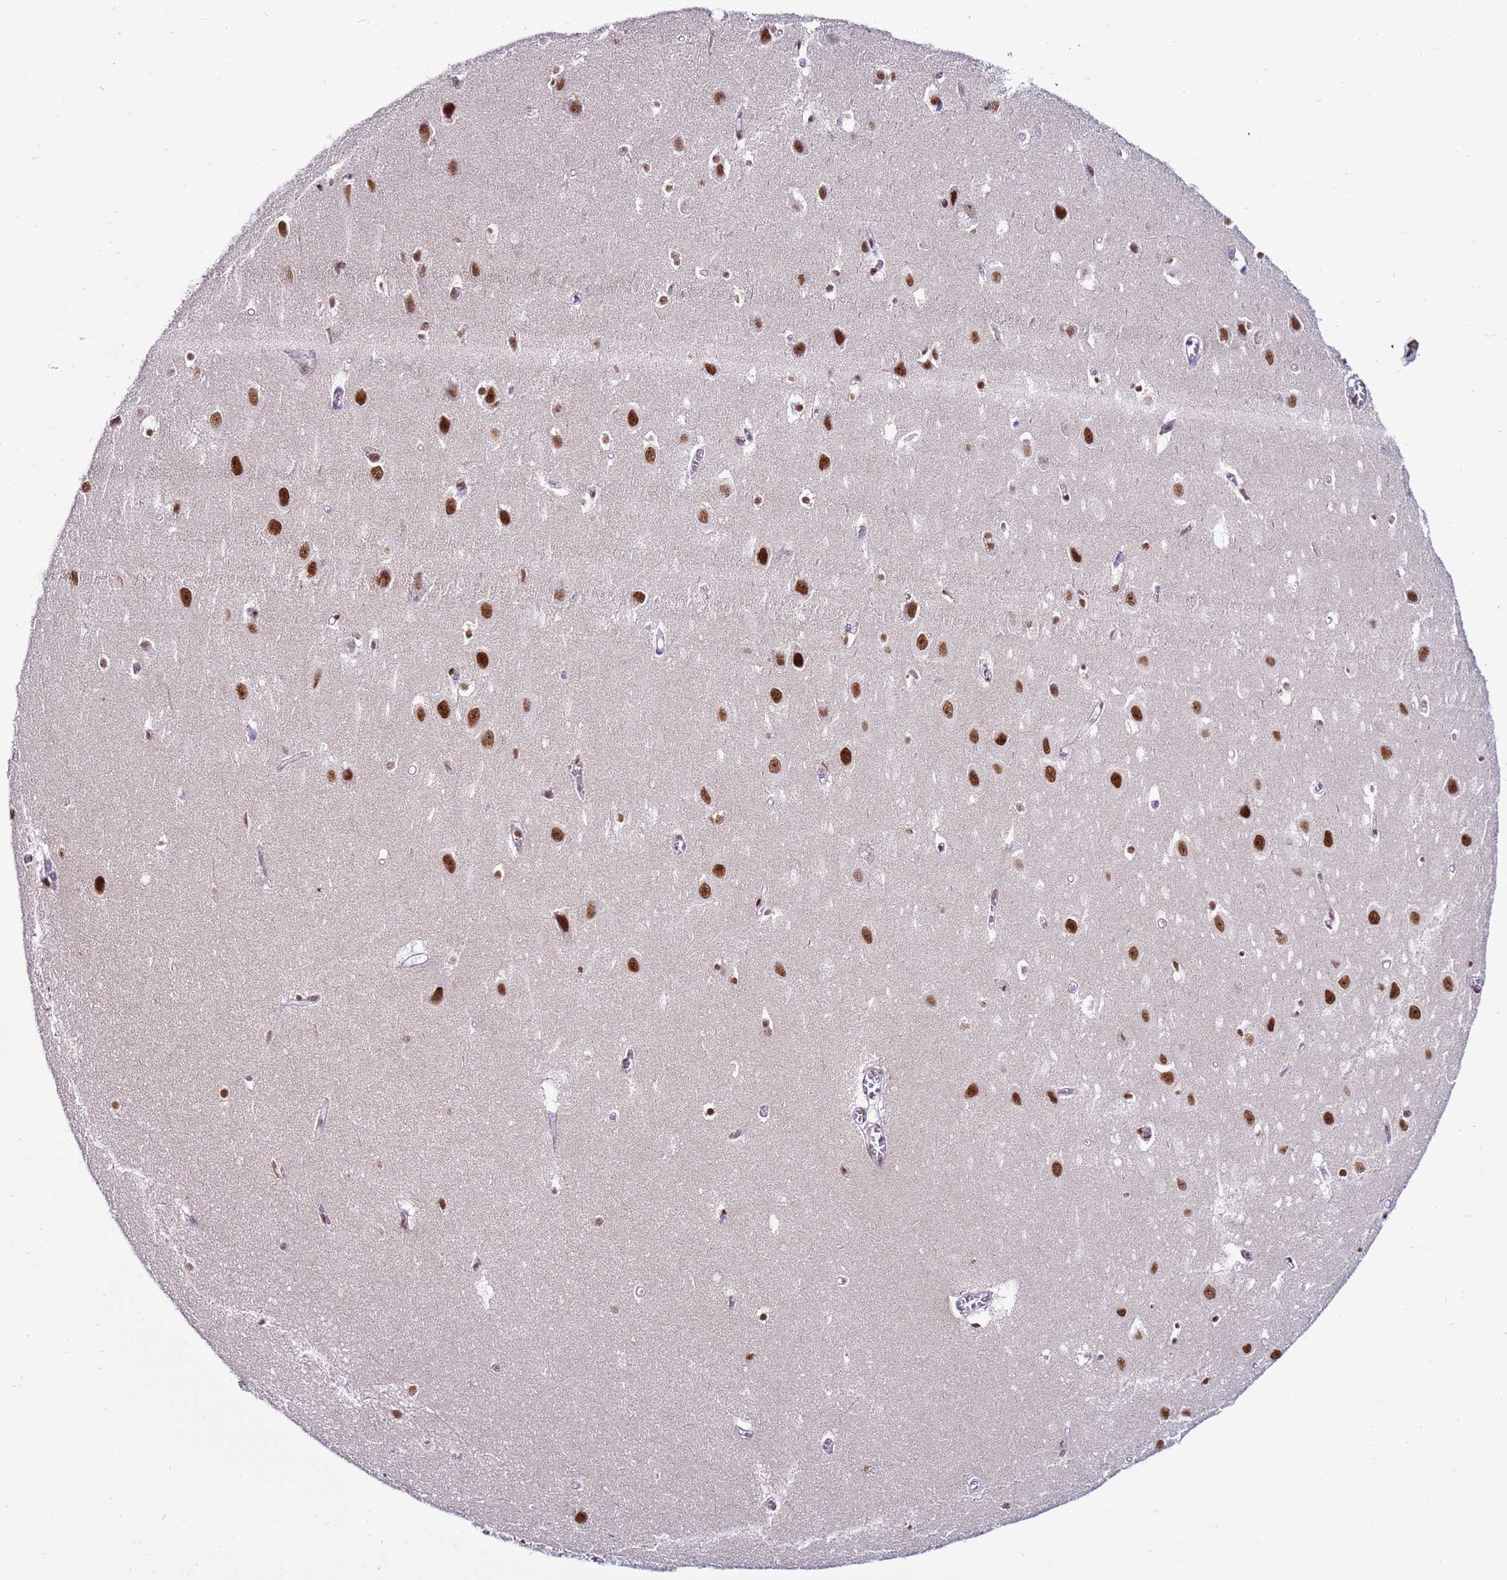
{"staining": {"intensity": "strong", "quantity": "25%-75%", "location": "nuclear"}, "tissue": "hippocampus", "cell_type": "Glial cells", "image_type": "normal", "snomed": [{"axis": "morphology", "description": "Normal tissue, NOS"}, {"axis": "topography", "description": "Hippocampus"}], "caption": "Glial cells demonstrate strong nuclear expression in about 25%-75% of cells in benign hippocampus.", "gene": "KPNA4", "patient": {"sex": "female", "age": 64}}